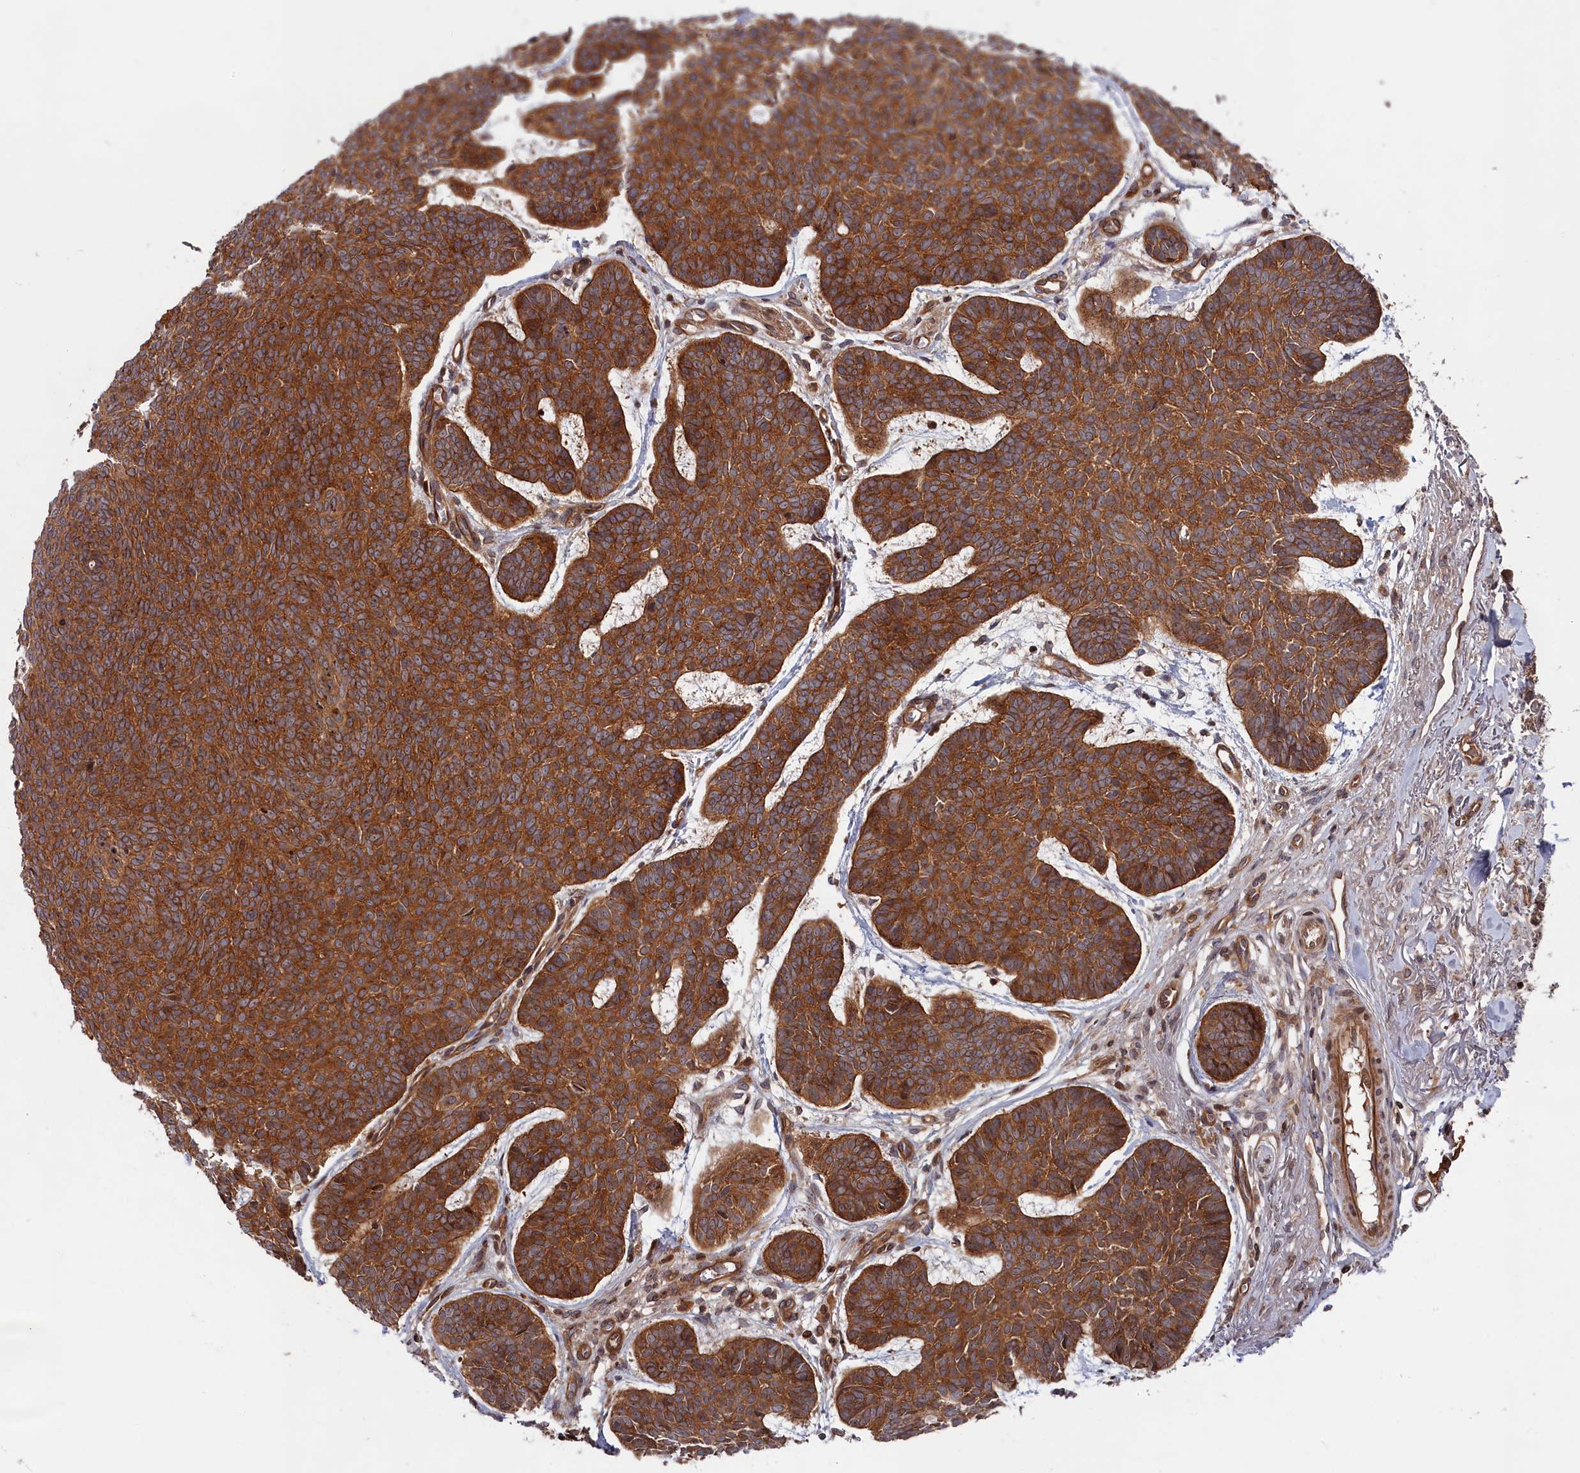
{"staining": {"intensity": "moderate", "quantity": ">75%", "location": "cytoplasmic/membranous"}, "tissue": "skin cancer", "cell_type": "Tumor cells", "image_type": "cancer", "snomed": [{"axis": "morphology", "description": "Basal cell carcinoma"}, {"axis": "topography", "description": "Skin"}], "caption": "There is medium levels of moderate cytoplasmic/membranous expression in tumor cells of skin cancer, as demonstrated by immunohistochemical staining (brown color).", "gene": "CEP44", "patient": {"sex": "female", "age": 74}}